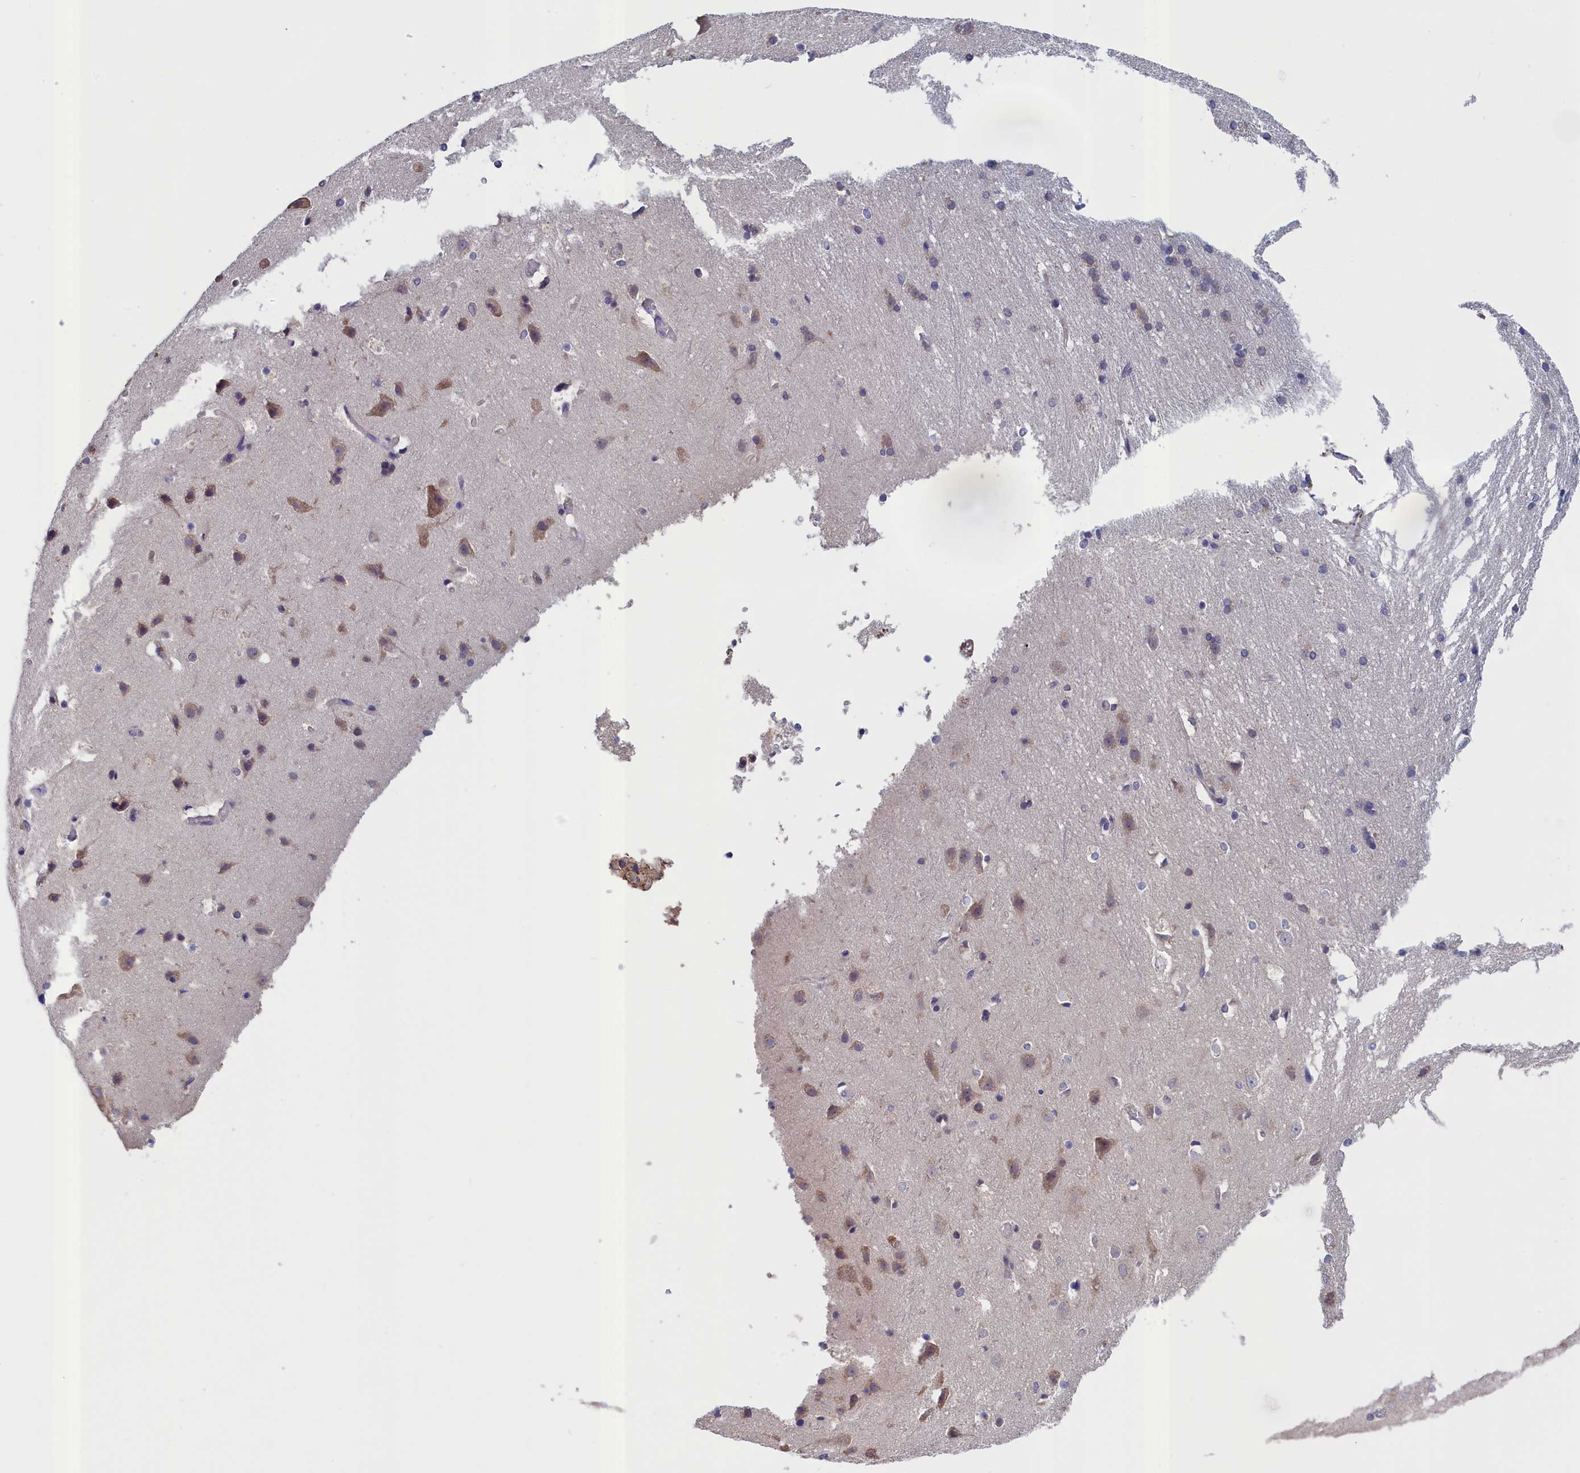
{"staining": {"intensity": "weak", "quantity": "25%-75%", "location": "cytoplasmic/membranous"}, "tissue": "cerebral cortex", "cell_type": "Endothelial cells", "image_type": "normal", "snomed": [{"axis": "morphology", "description": "Normal tissue, NOS"}, {"axis": "topography", "description": "Cerebral cortex"}], "caption": "DAB immunohistochemical staining of unremarkable human cerebral cortex demonstrates weak cytoplasmic/membranous protein staining in about 25%-75% of endothelial cells.", "gene": "ANKRD2", "patient": {"sex": "male", "age": 54}}